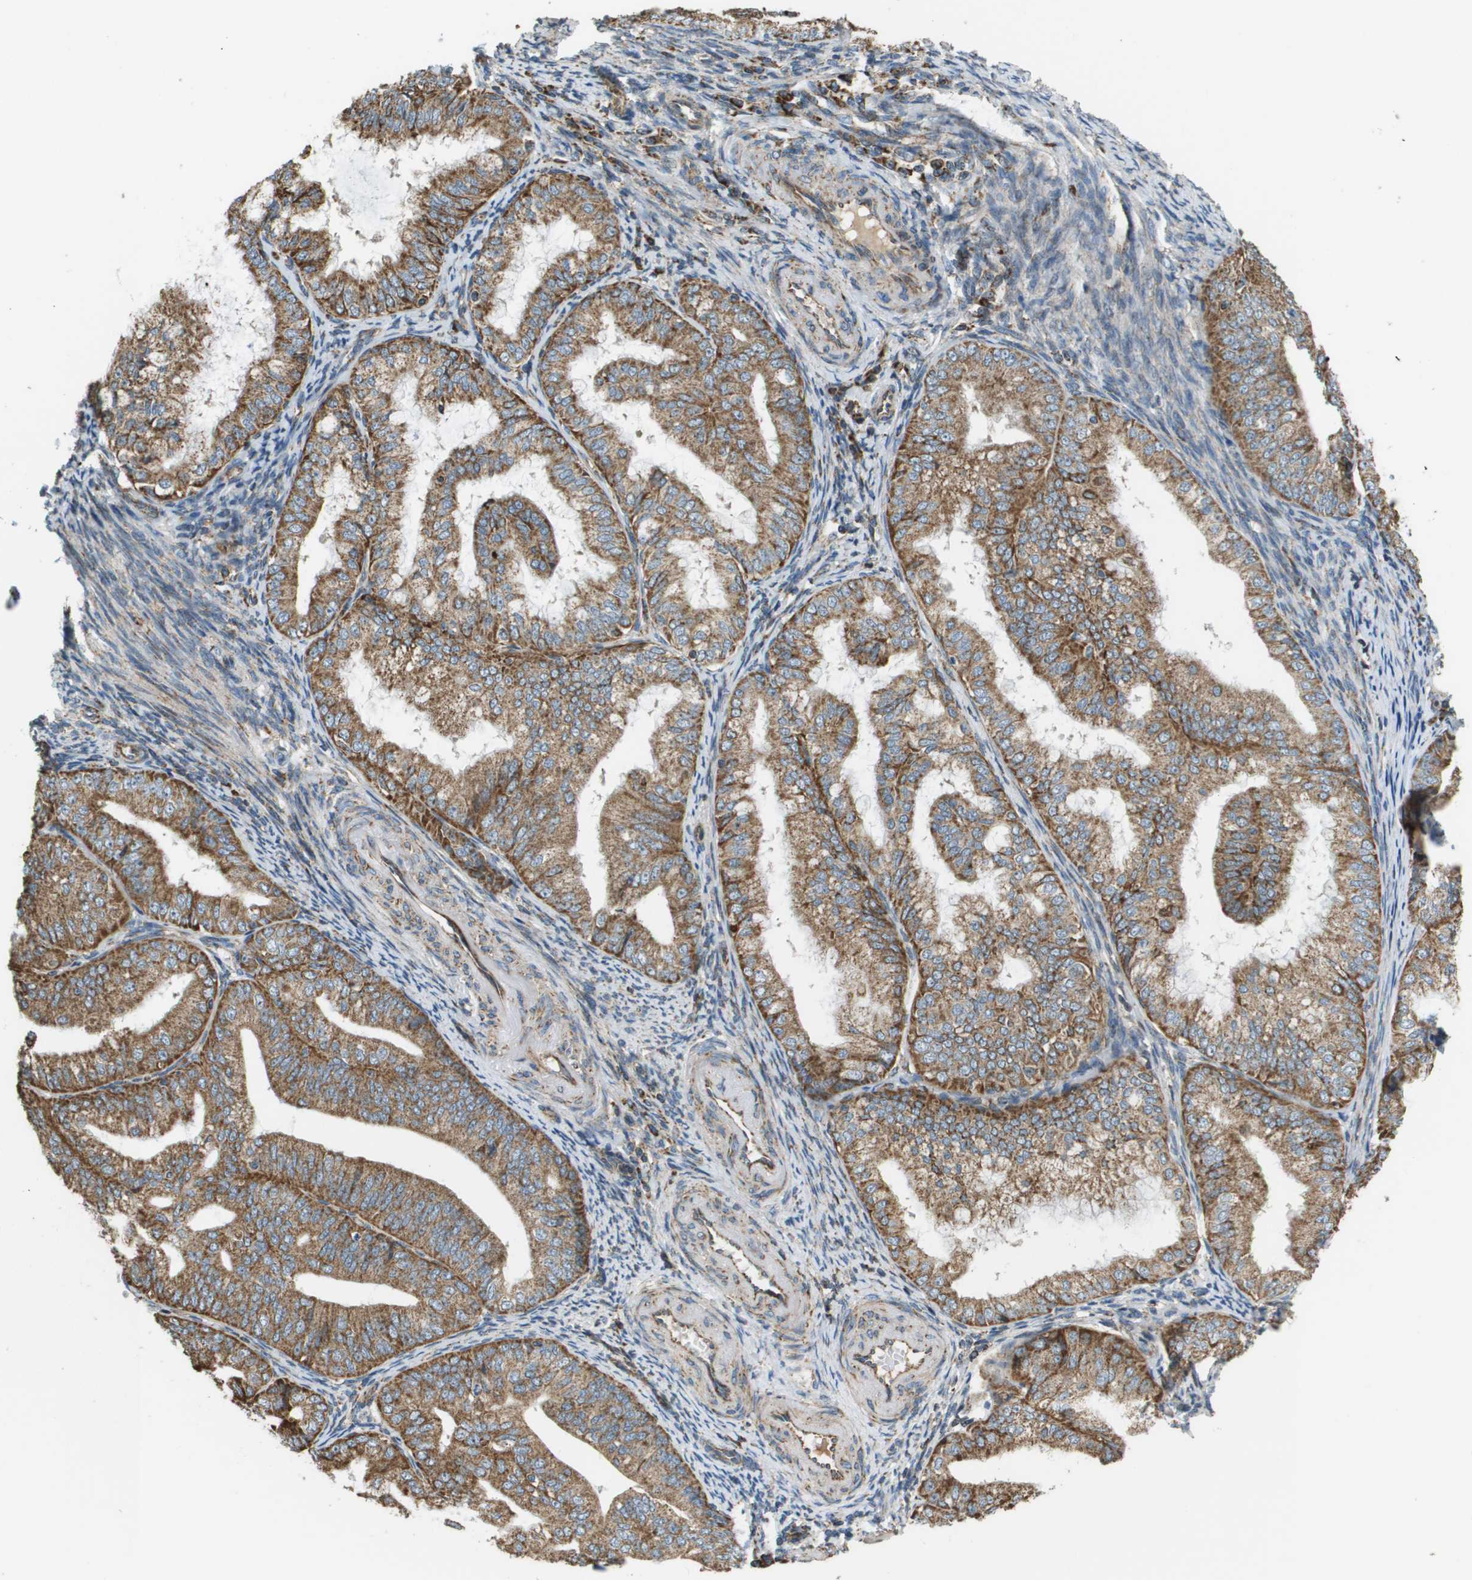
{"staining": {"intensity": "moderate", "quantity": ">75%", "location": "cytoplasmic/membranous"}, "tissue": "endometrial cancer", "cell_type": "Tumor cells", "image_type": "cancer", "snomed": [{"axis": "morphology", "description": "Adenocarcinoma, NOS"}, {"axis": "topography", "description": "Endometrium"}], "caption": "About >75% of tumor cells in adenocarcinoma (endometrial) demonstrate moderate cytoplasmic/membranous protein expression as visualized by brown immunohistochemical staining.", "gene": "NRK", "patient": {"sex": "female", "age": 63}}